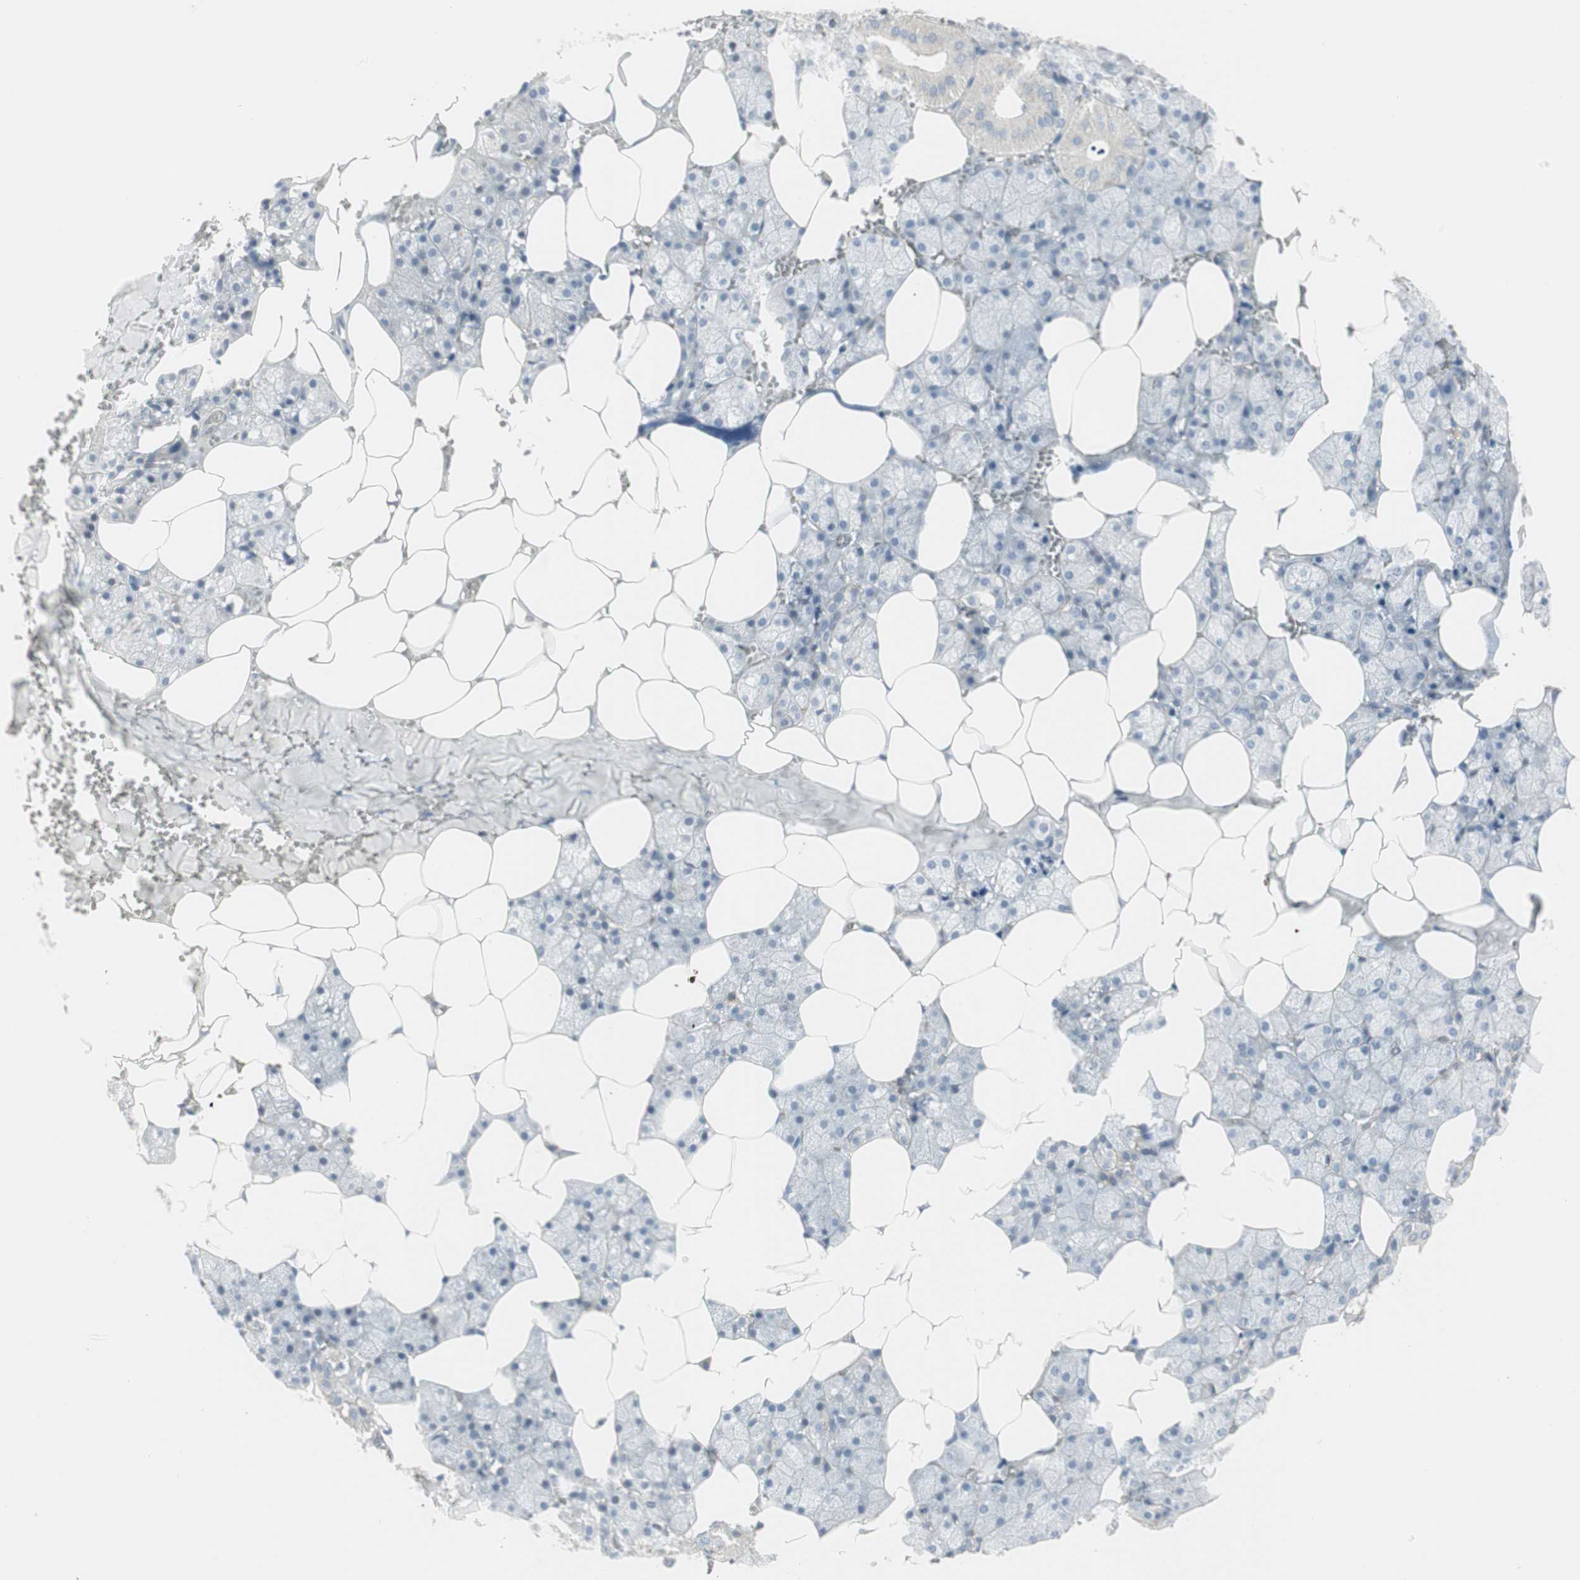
{"staining": {"intensity": "negative", "quantity": "none", "location": "none"}, "tissue": "salivary gland", "cell_type": "Glandular cells", "image_type": "normal", "snomed": [{"axis": "morphology", "description": "Normal tissue, NOS"}, {"axis": "topography", "description": "Salivary gland"}], "caption": "This micrograph is of normal salivary gland stained with immunohistochemistry (IHC) to label a protein in brown with the nuclei are counter-stained blue. There is no positivity in glandular cells.", "gene": "DMPK", "patient": {"sex": "male", "age": 62}}